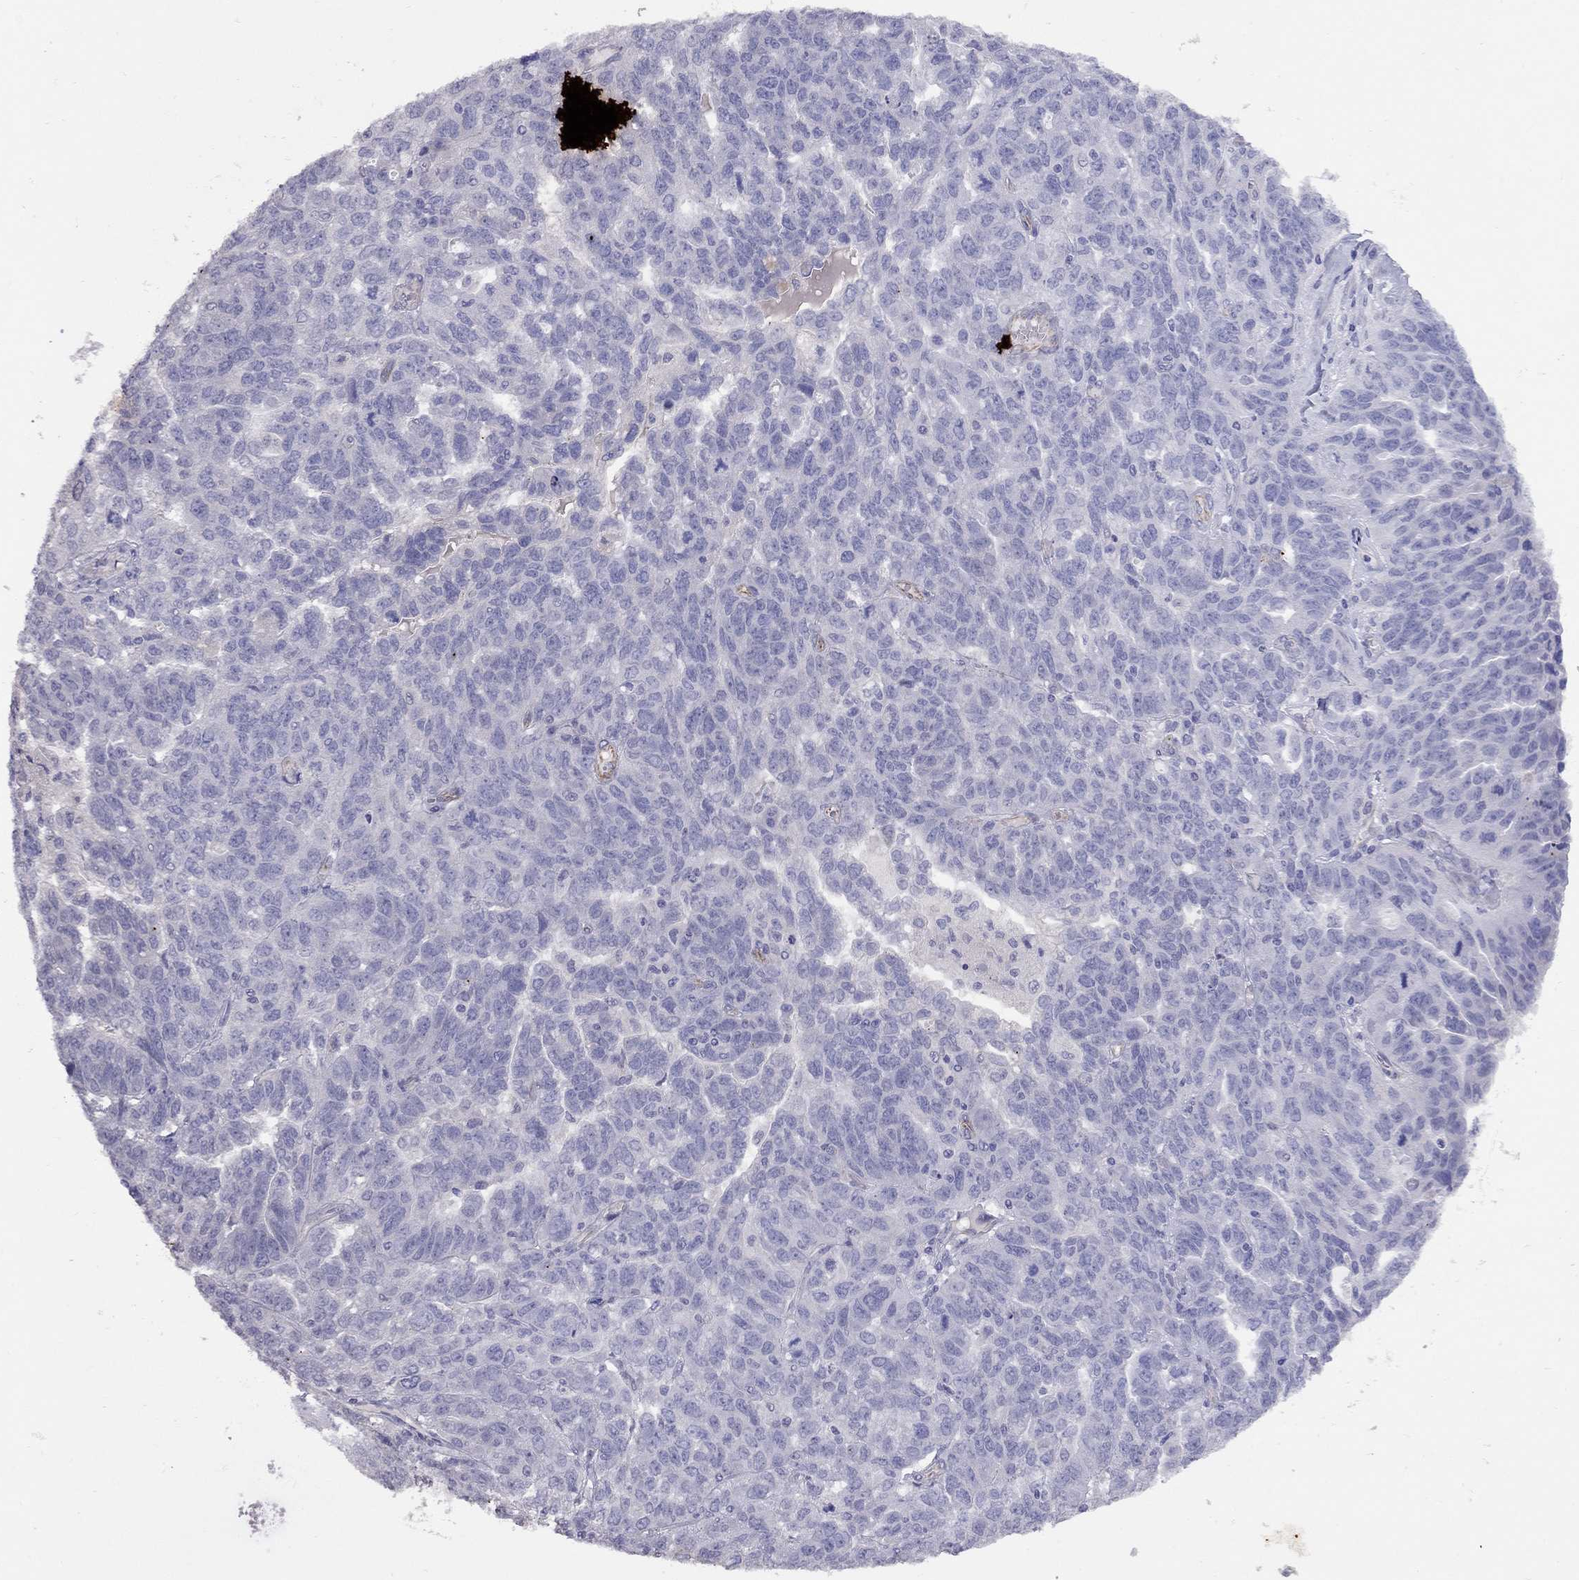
{"staining": {"intensity": "negative", "quantity": "none", "location": "none"}, "tissue": "ovarian cancer", "cell_type": "Tumor cells", "image_type": "cancer", "snomed": [{"axis": "morphology", "description": "Cystadenocarcinoma, serous, NOS"}, {"axis": "topography", "description": "Ovary"}], "caption": "DAB (3,3'-diaminobenzidine) immunohistochemical staining of human serous cystadenocarcinoma (ovarian) demonstrates no significant expression in tumor cells. (Stains: DAB (3,3'-diaminobenzidine) immunohistochemistry (IHC) with hematoxylin counter stain, Microscopy: brightfield microscopy at high magnification).", "gene": "SPINT4", "patient": {"sex": "female", "age": 71}}